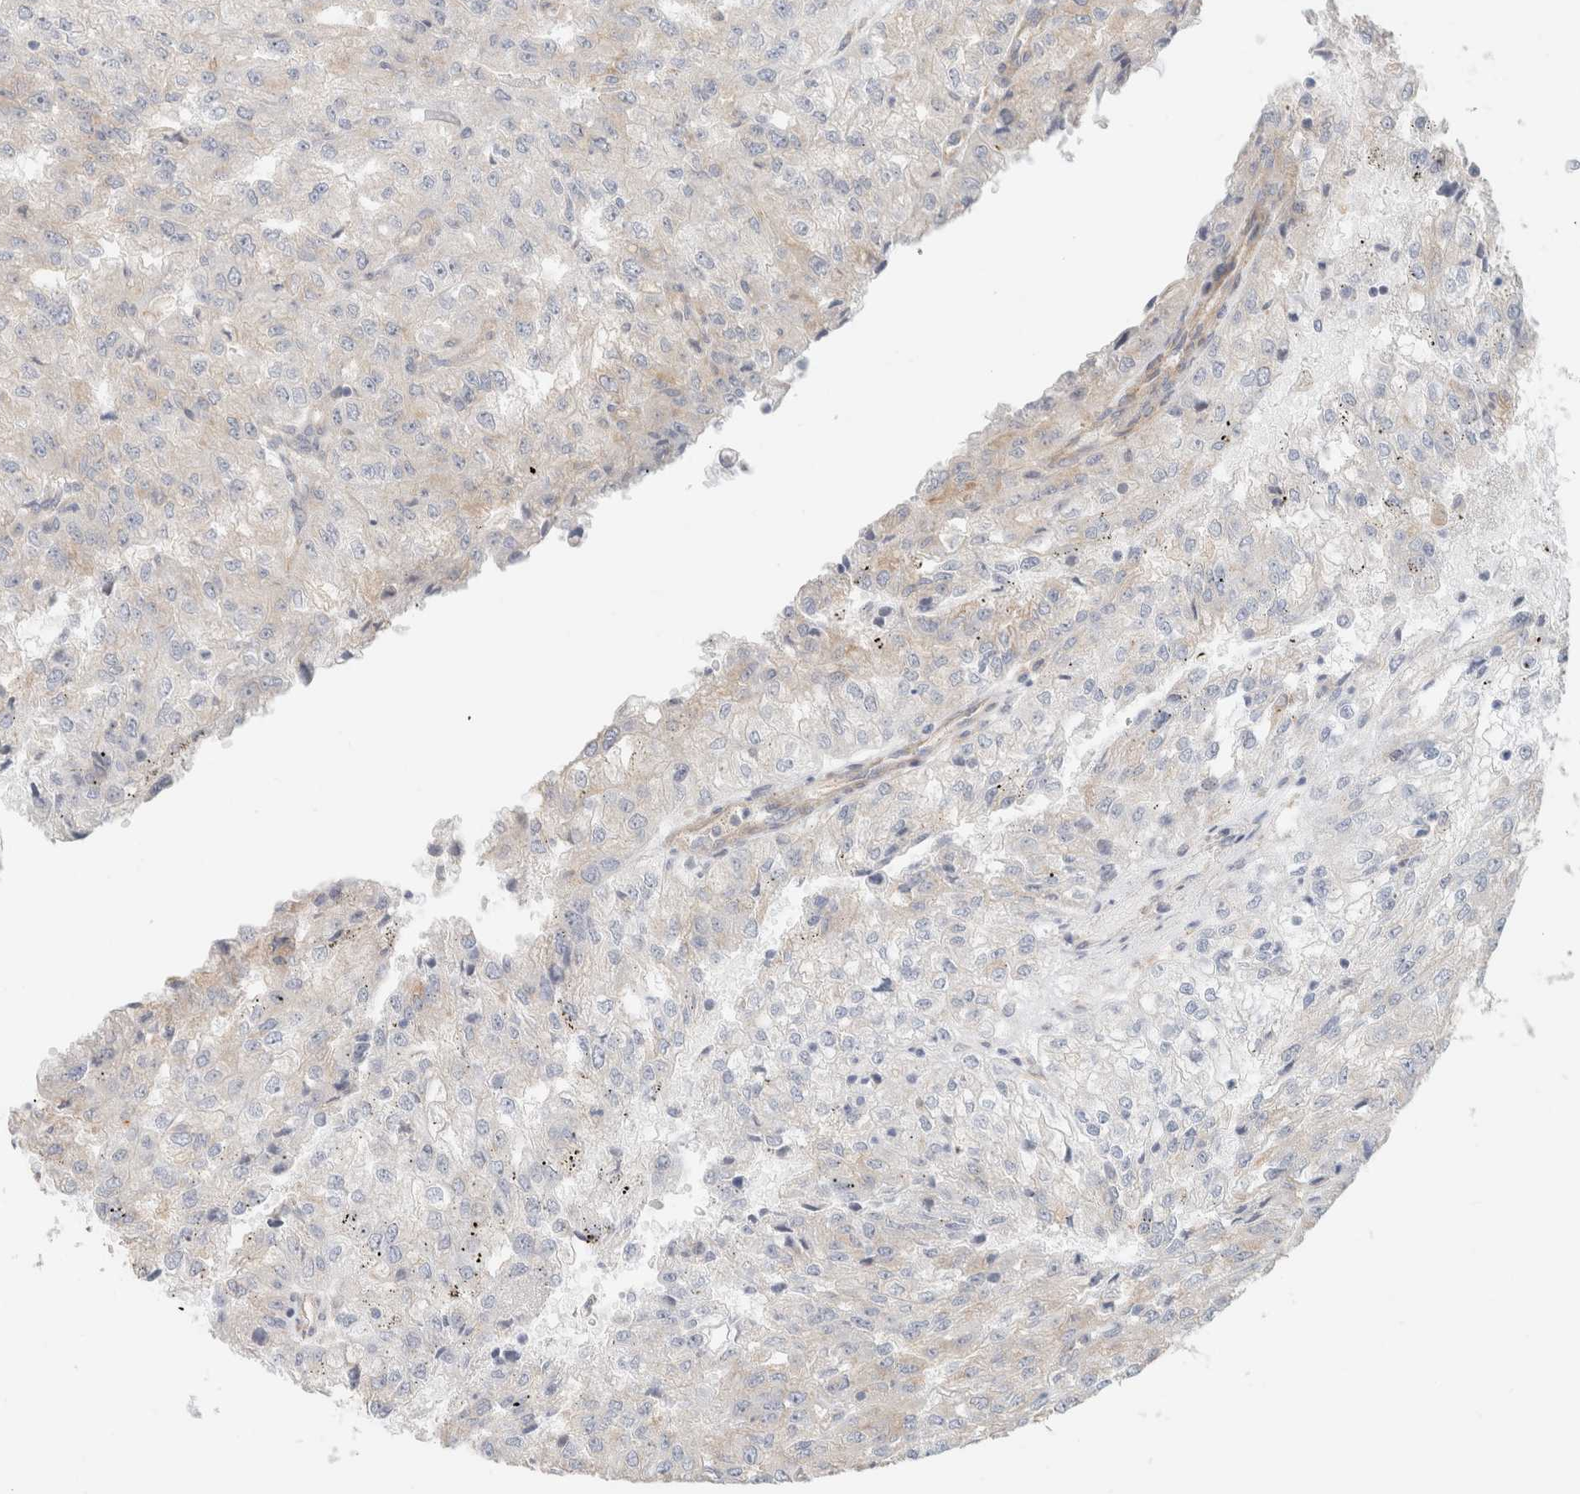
{"staining": {"intensity": "negative", "quantity": "none", "location": "none"}, "tissue": "renal cancer", "cell_type": "Tumor cells", "image_type": "cancer", "snomed": [{"axis": "morphology", "description": "Adenocarcinoma, NOS"}, {"axis": "topography", "description": "Kidney"}], "caption": "Human renal cancer (adenocarcinoma) stained for a protein using immunohistochemistry displays no staining in tumor cells.", "gene": "ID3", "patient": {"sex": "female", "age": 54}}